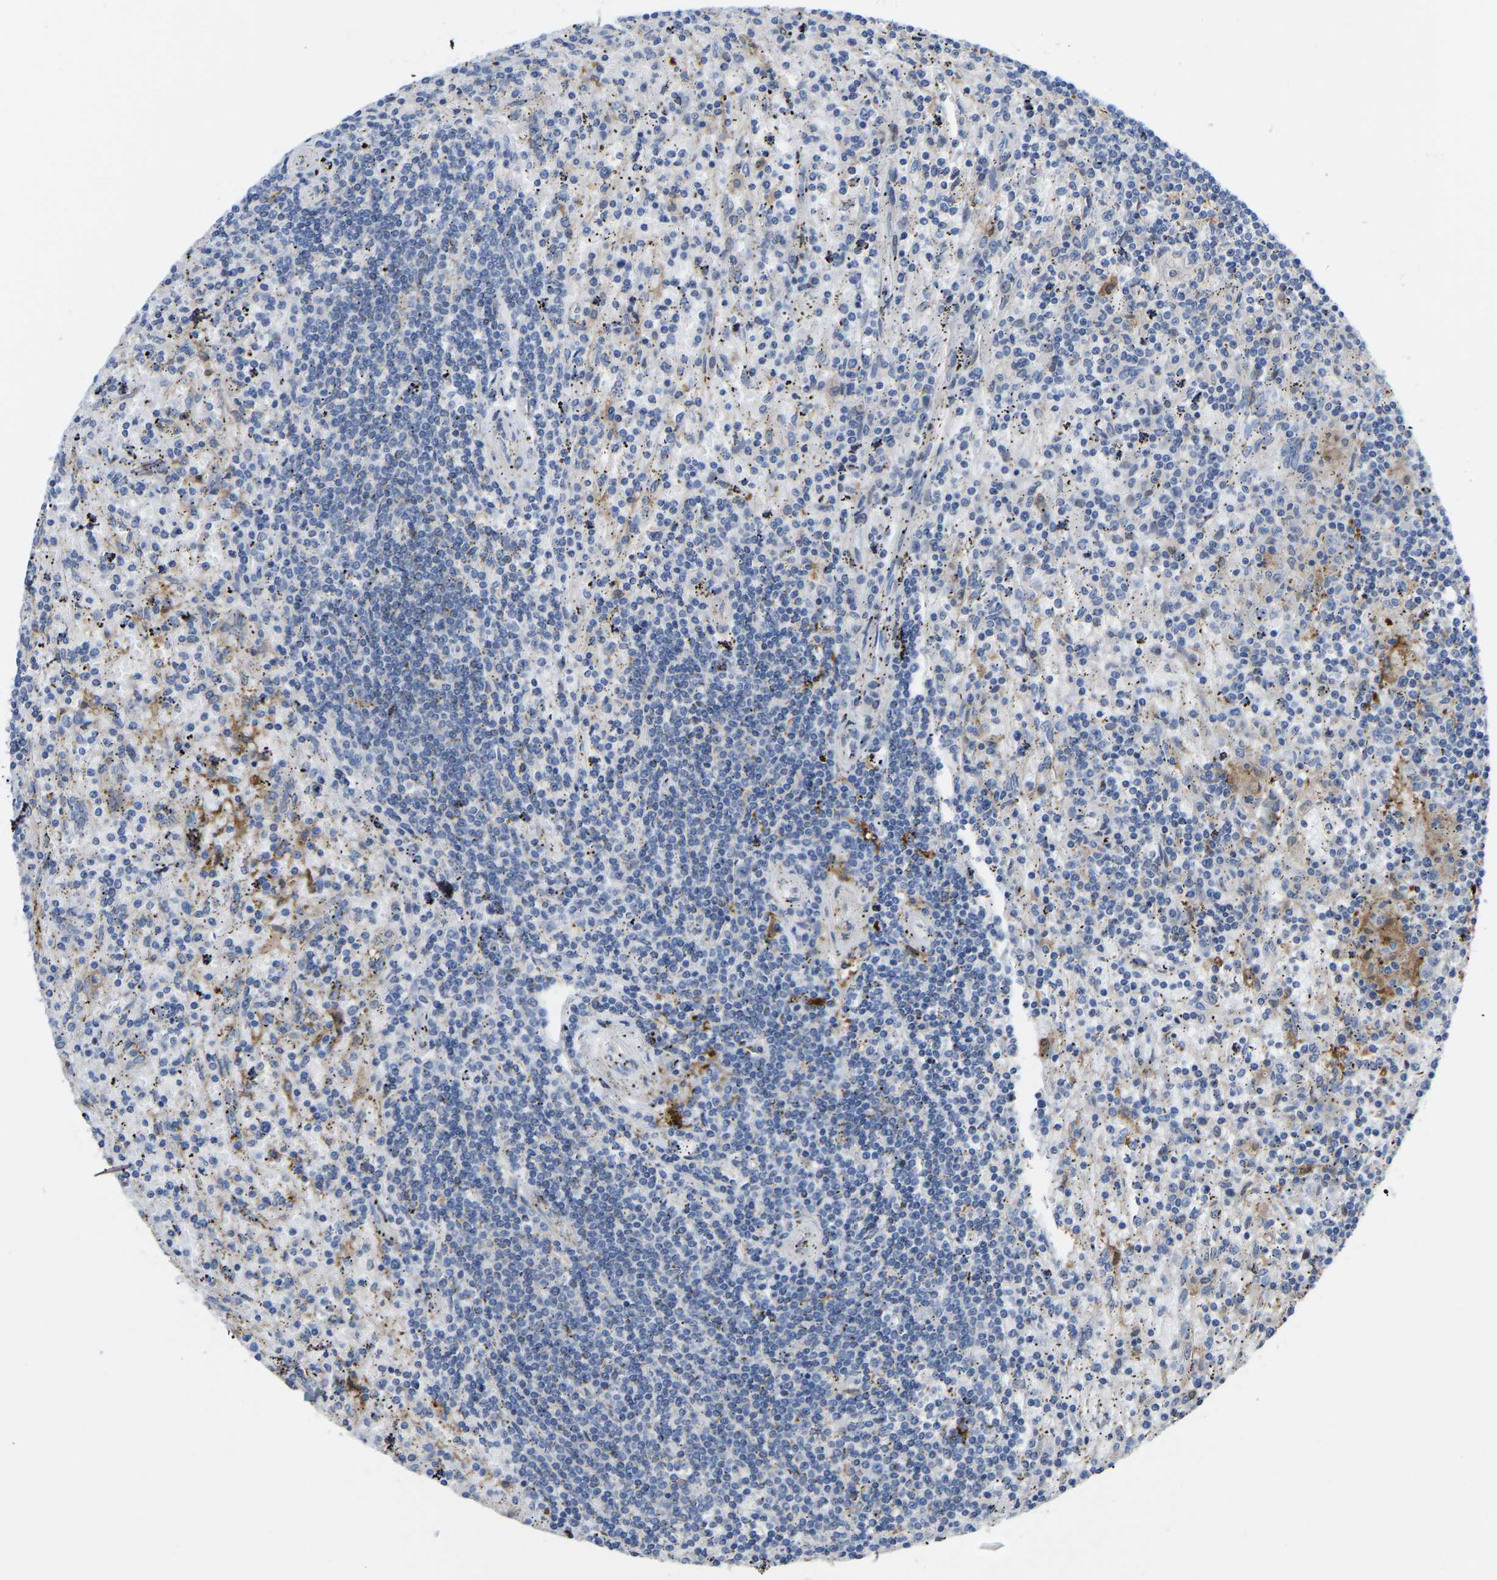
{"staining": {"intensity": "negative", "quantity": "none", "location": "none"}, "tissue": "lymphoma", "cell_type": "Tumor cells", "image_type": "cancer", "snomed": [{"axis": "morphology", "description": "Malignant lymphoma, non-Hodgkin's type, Low grade"}, {"axis": "topography", "description": "Spleen"}], "caption": "A micrograph of human lymphoma is negative for staining in tumor cells.", "gene": "ABTB2", "patient": {"sex": "male", "age": 76}}